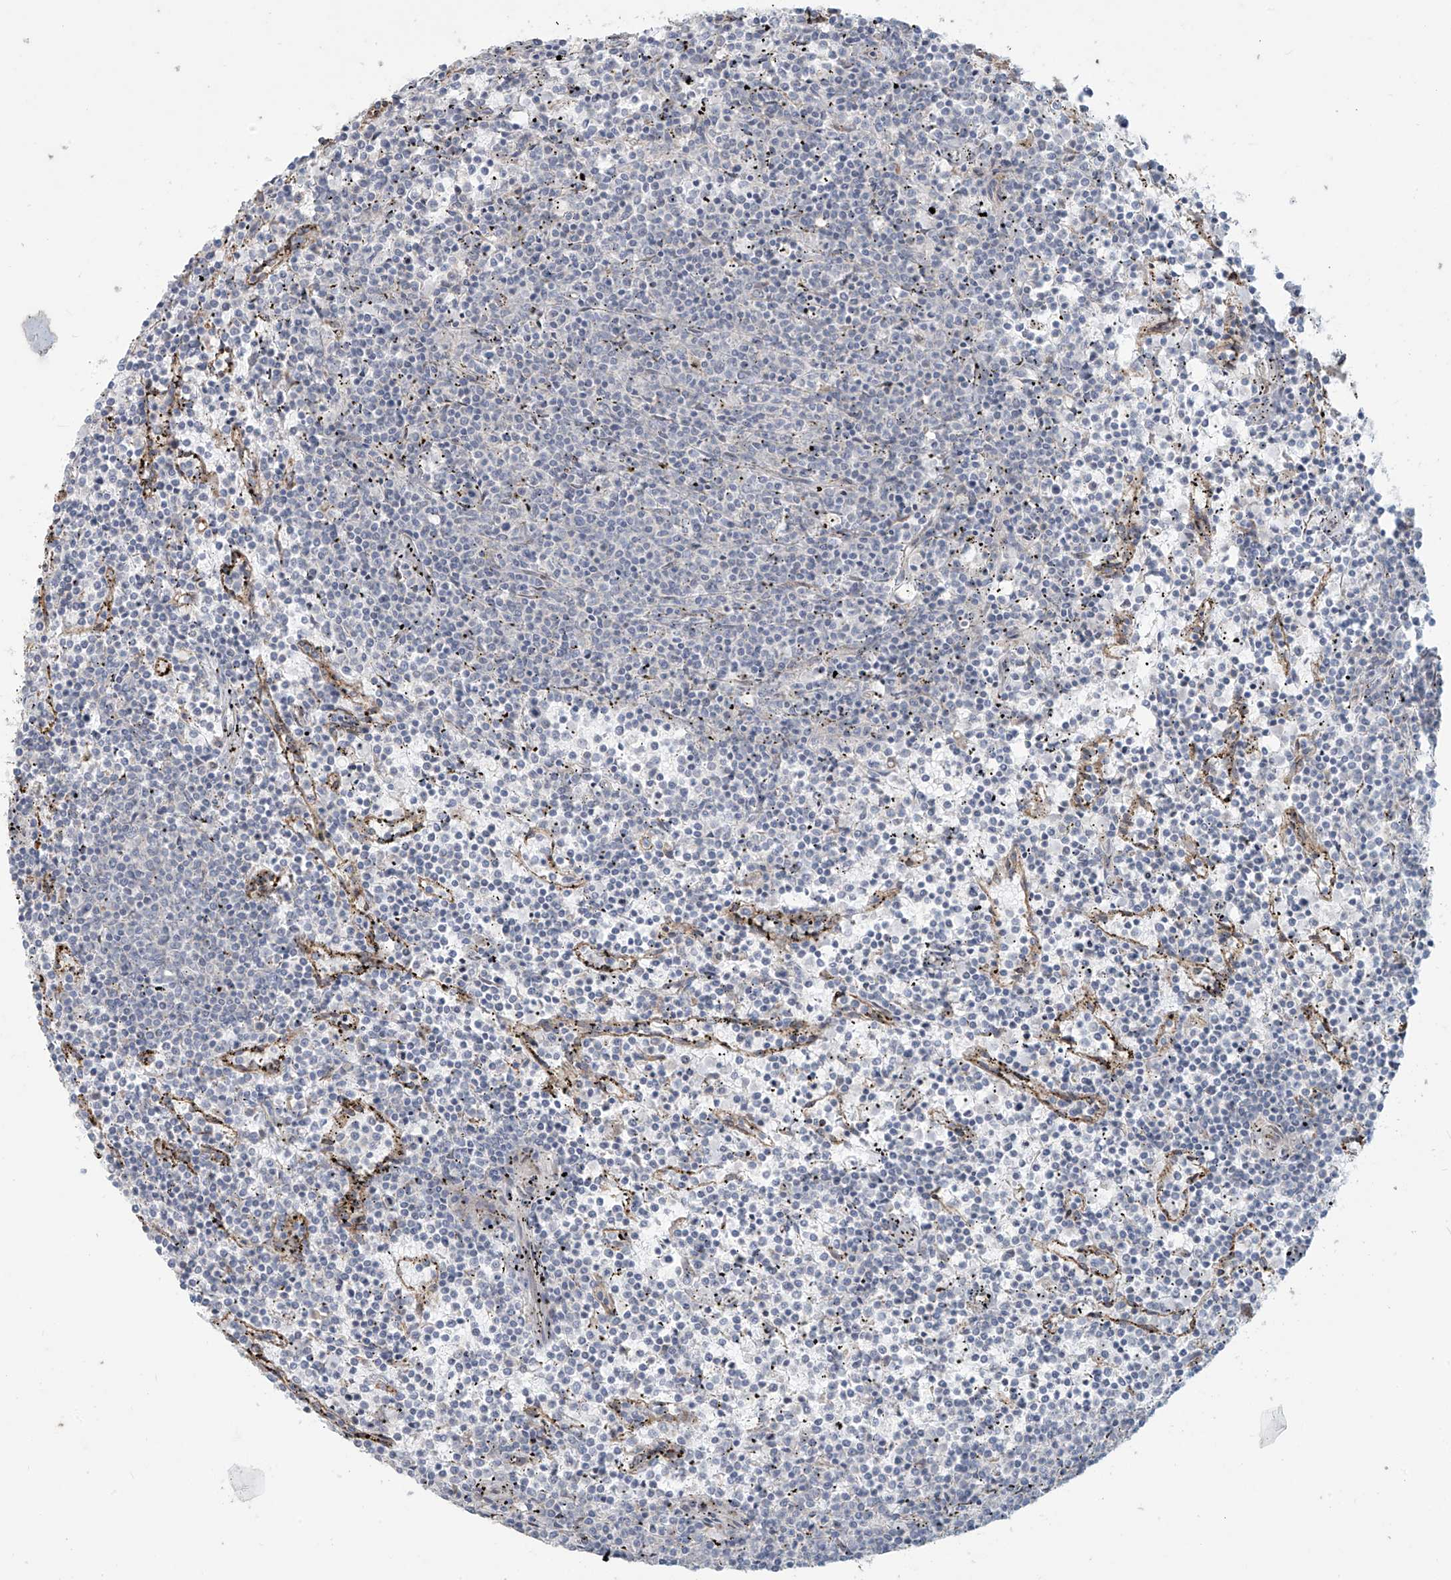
{"staining": {"intensity": "negative", "quantity": "none", "location": "none"}, "tissue": "lymphoma", "cell_type": "Tumor cells", "image_type": "cancer", "snomed": [{"axis": "morphology", "description": "Malignant lymphoma, non-Hodgkin's type, Low grade"}, {"axis": "topography", "description": "Spleen"}], "caption": "DAB immunohistochemical staining of human malignant lymphoma, non-Hodgkin's type (low-grade) exhibits no significant staining in tumor cells. The staining was performed using DAB (3,3'-diaminobenzidine) to visualize the protein expression in brown, while the nuclei were stained in blue with hematoxylin (Magnification: 20x).", "gene": "MAGIX", "patient": {"sex": "female", "age": 50}}